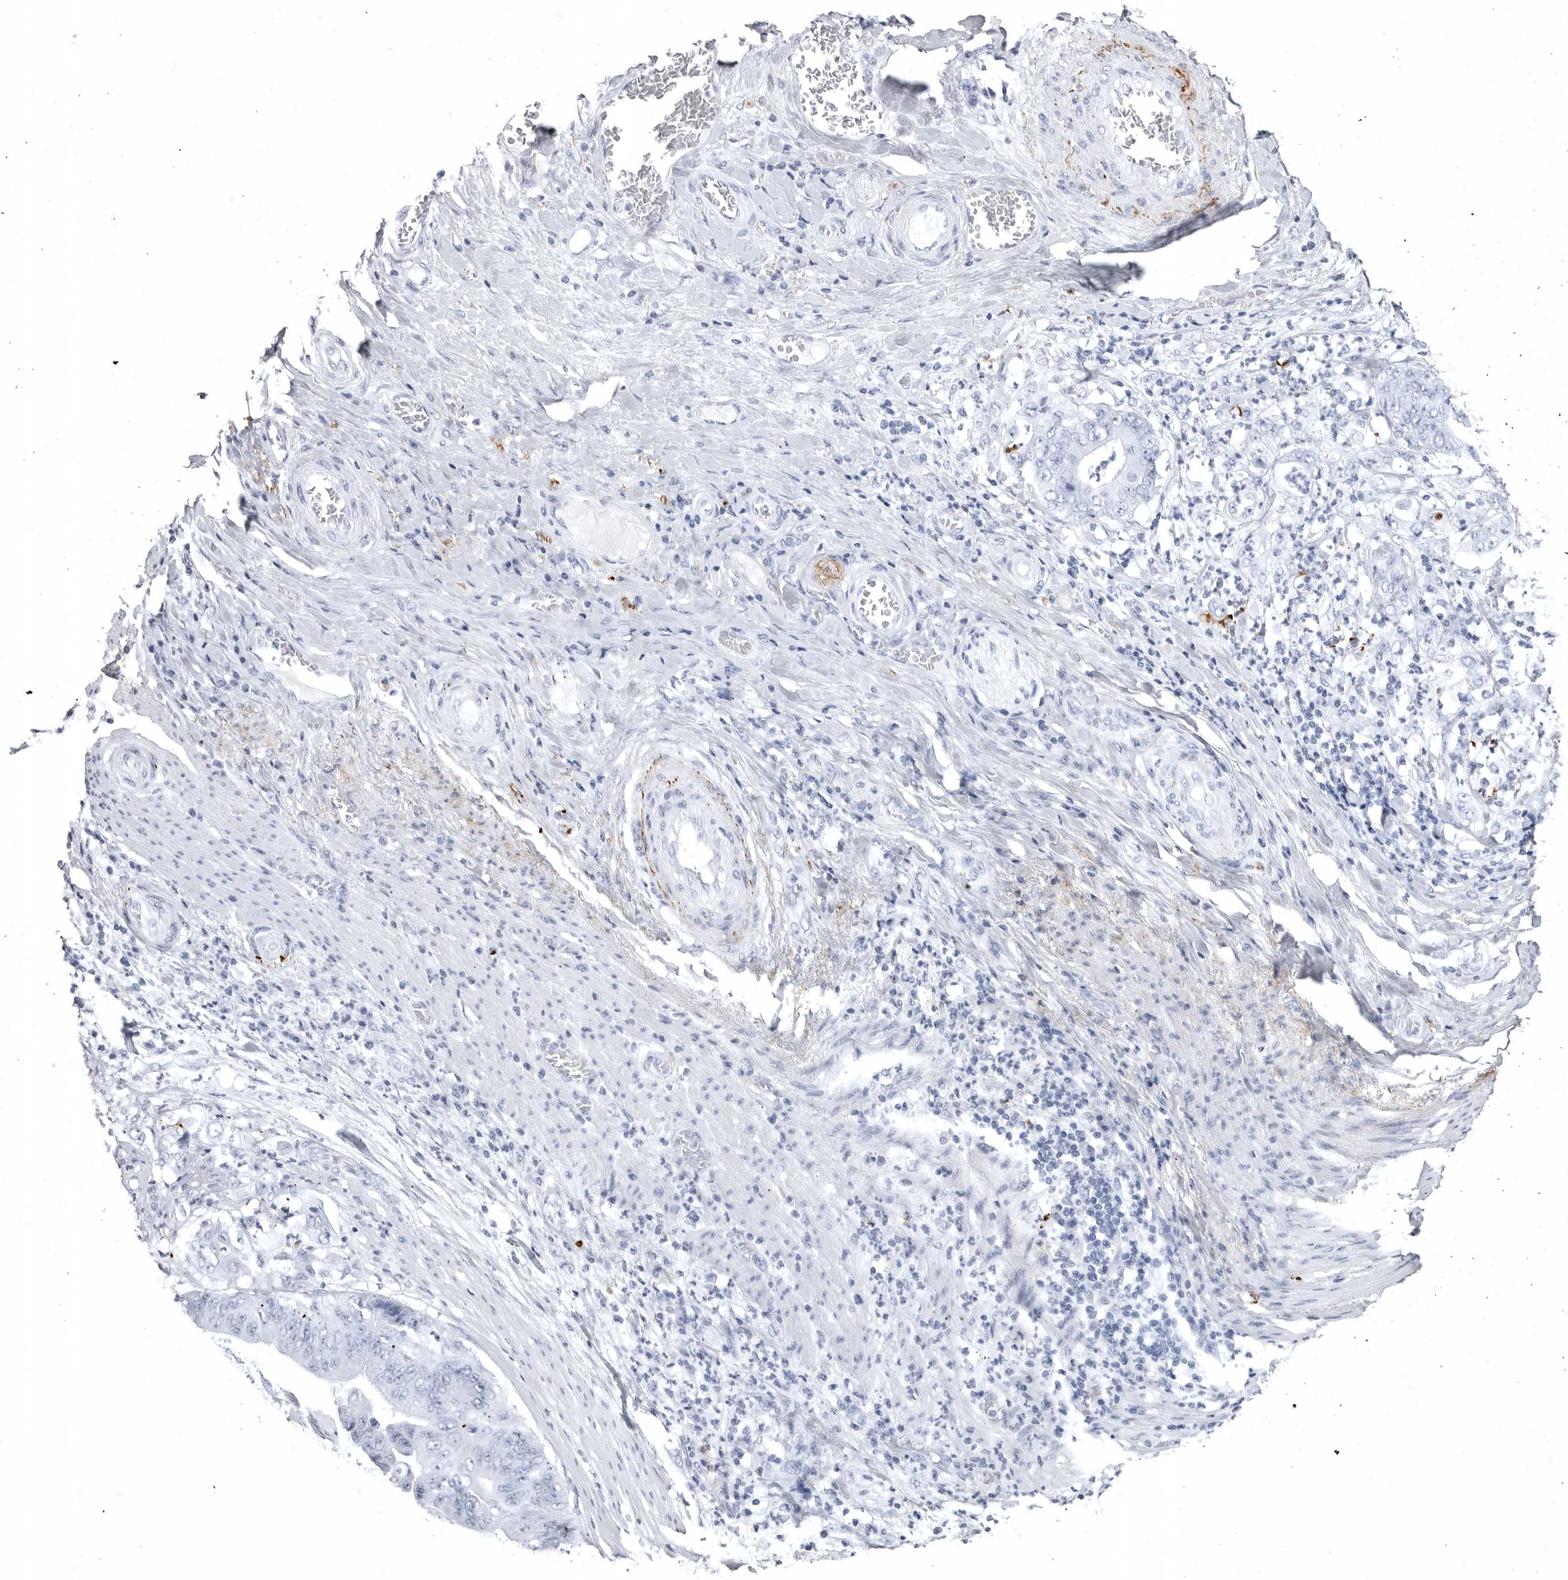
{"staining": {"intensity": "negative", "quantity": "none", "location": "none"}, "tissue": "stomach cancer", "cell_type": "Tumor cells", "image_type": "cancer", "snomed": [{"axis": "morphology", "description": "Adenocarcinoma, NOS"}, {"axis": "topography", "description": "Stomach"}], "caption": "Immunohistochemical staining of human stomach cancer reveals no significant expression in tumor cells. (Brightfield microscopy of DAB (3,3'-diaminobenzidine) immunohistochemistry (IHC) at high magnification).", "gene": "COL26A1", "patient": {"sex": "female", "age": 73}}